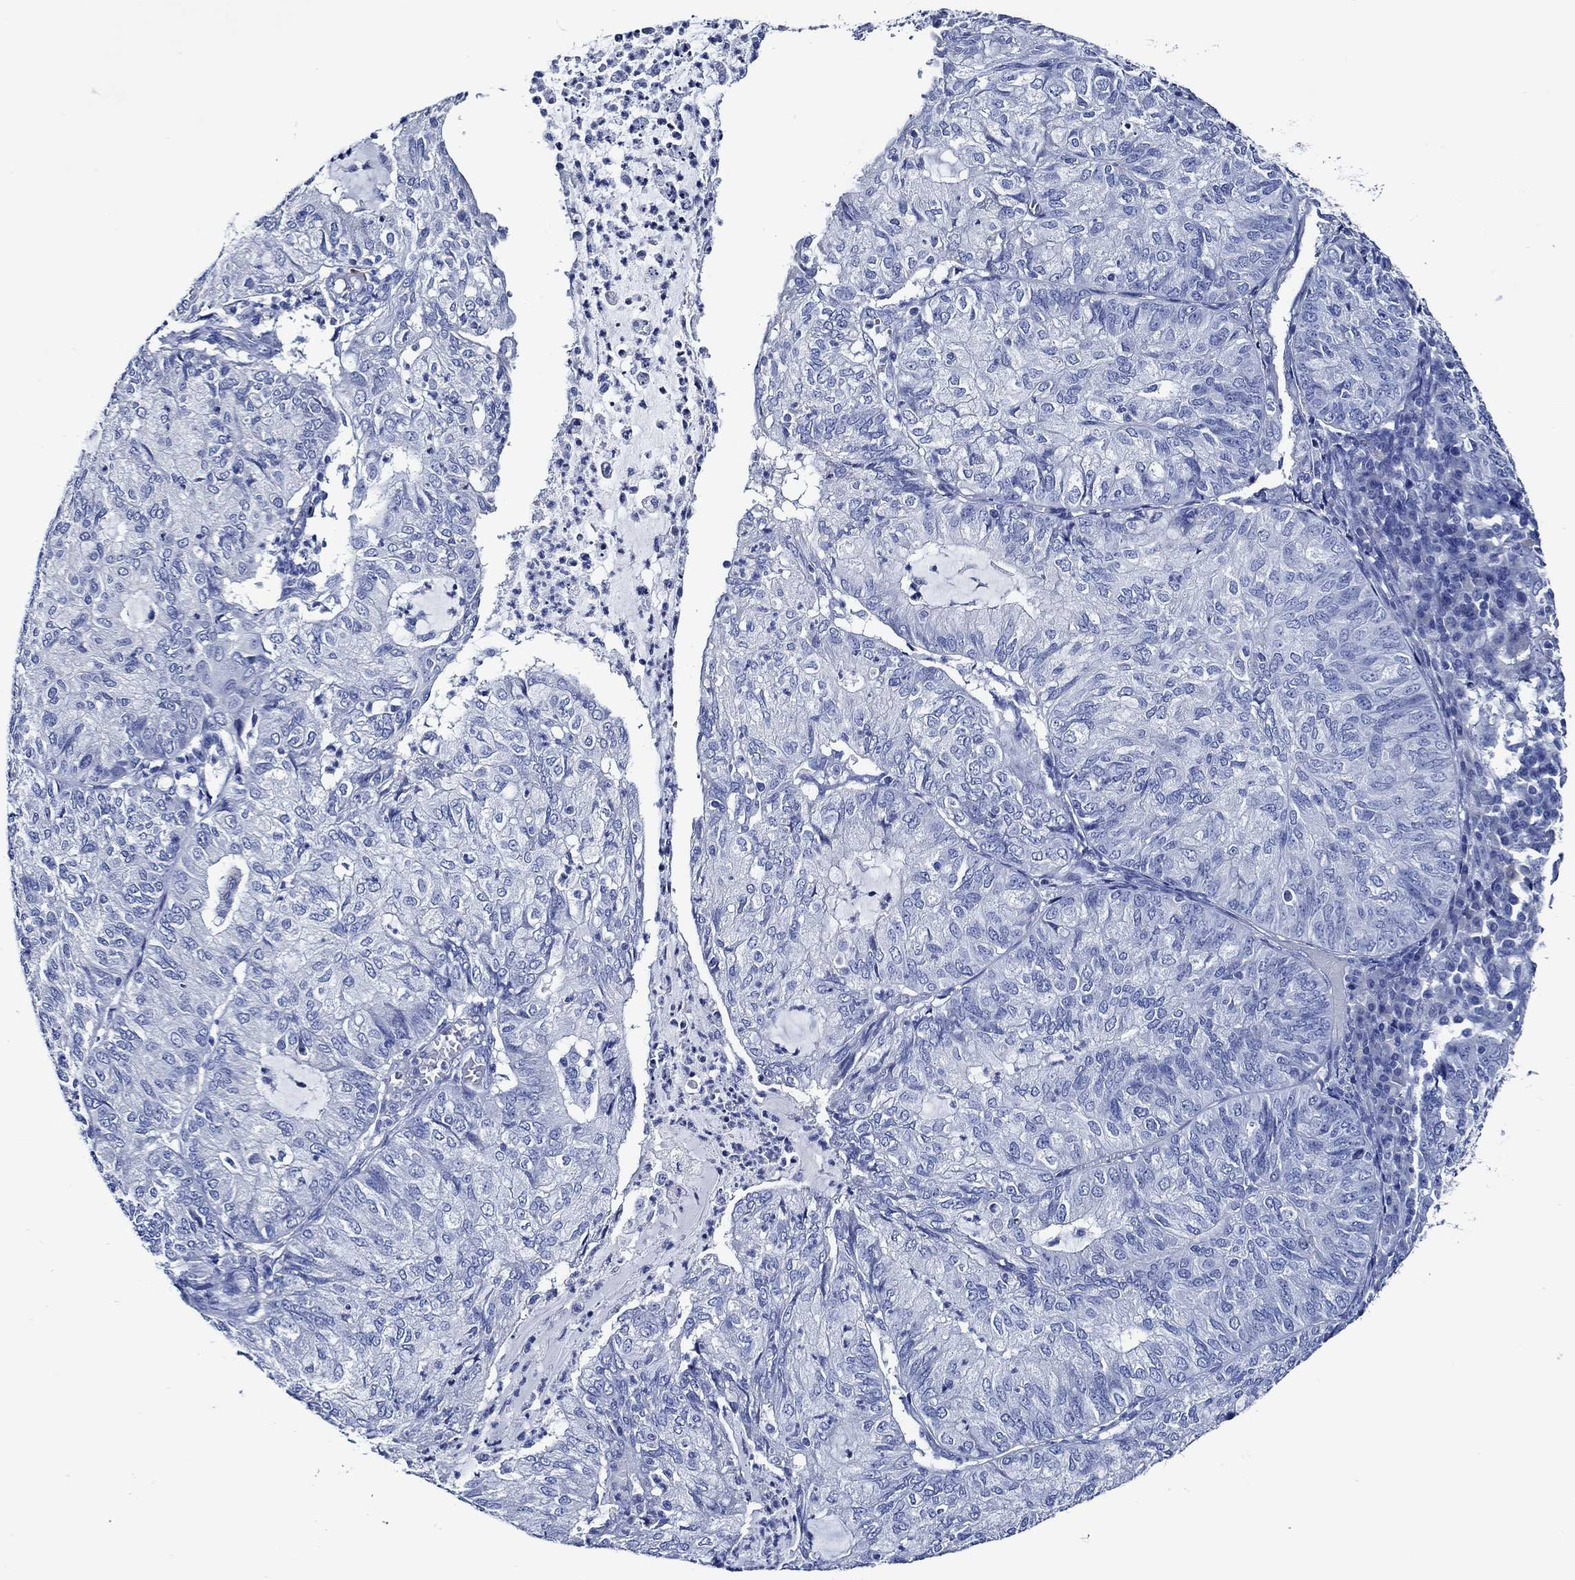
{"staining": {"intensity": "negative", "quantity": "none", "location": "none"}, "tissue": "endometrial cancer", "cell_type": "Tumor cells", "image_type": "cancer", "snomed": [{"axis": "morphology", "description": "Adenocarcinoma, NOS"}, {"axis": "topography", "description": "Endometrium"}], "caption": "Endometrial adenocarcinoma stained for a protein using immunohistochemistry (IHC) reveals no staining tumor cells.", "gene": "WDR62", "patient": {"sex": "female", "age": 82}}